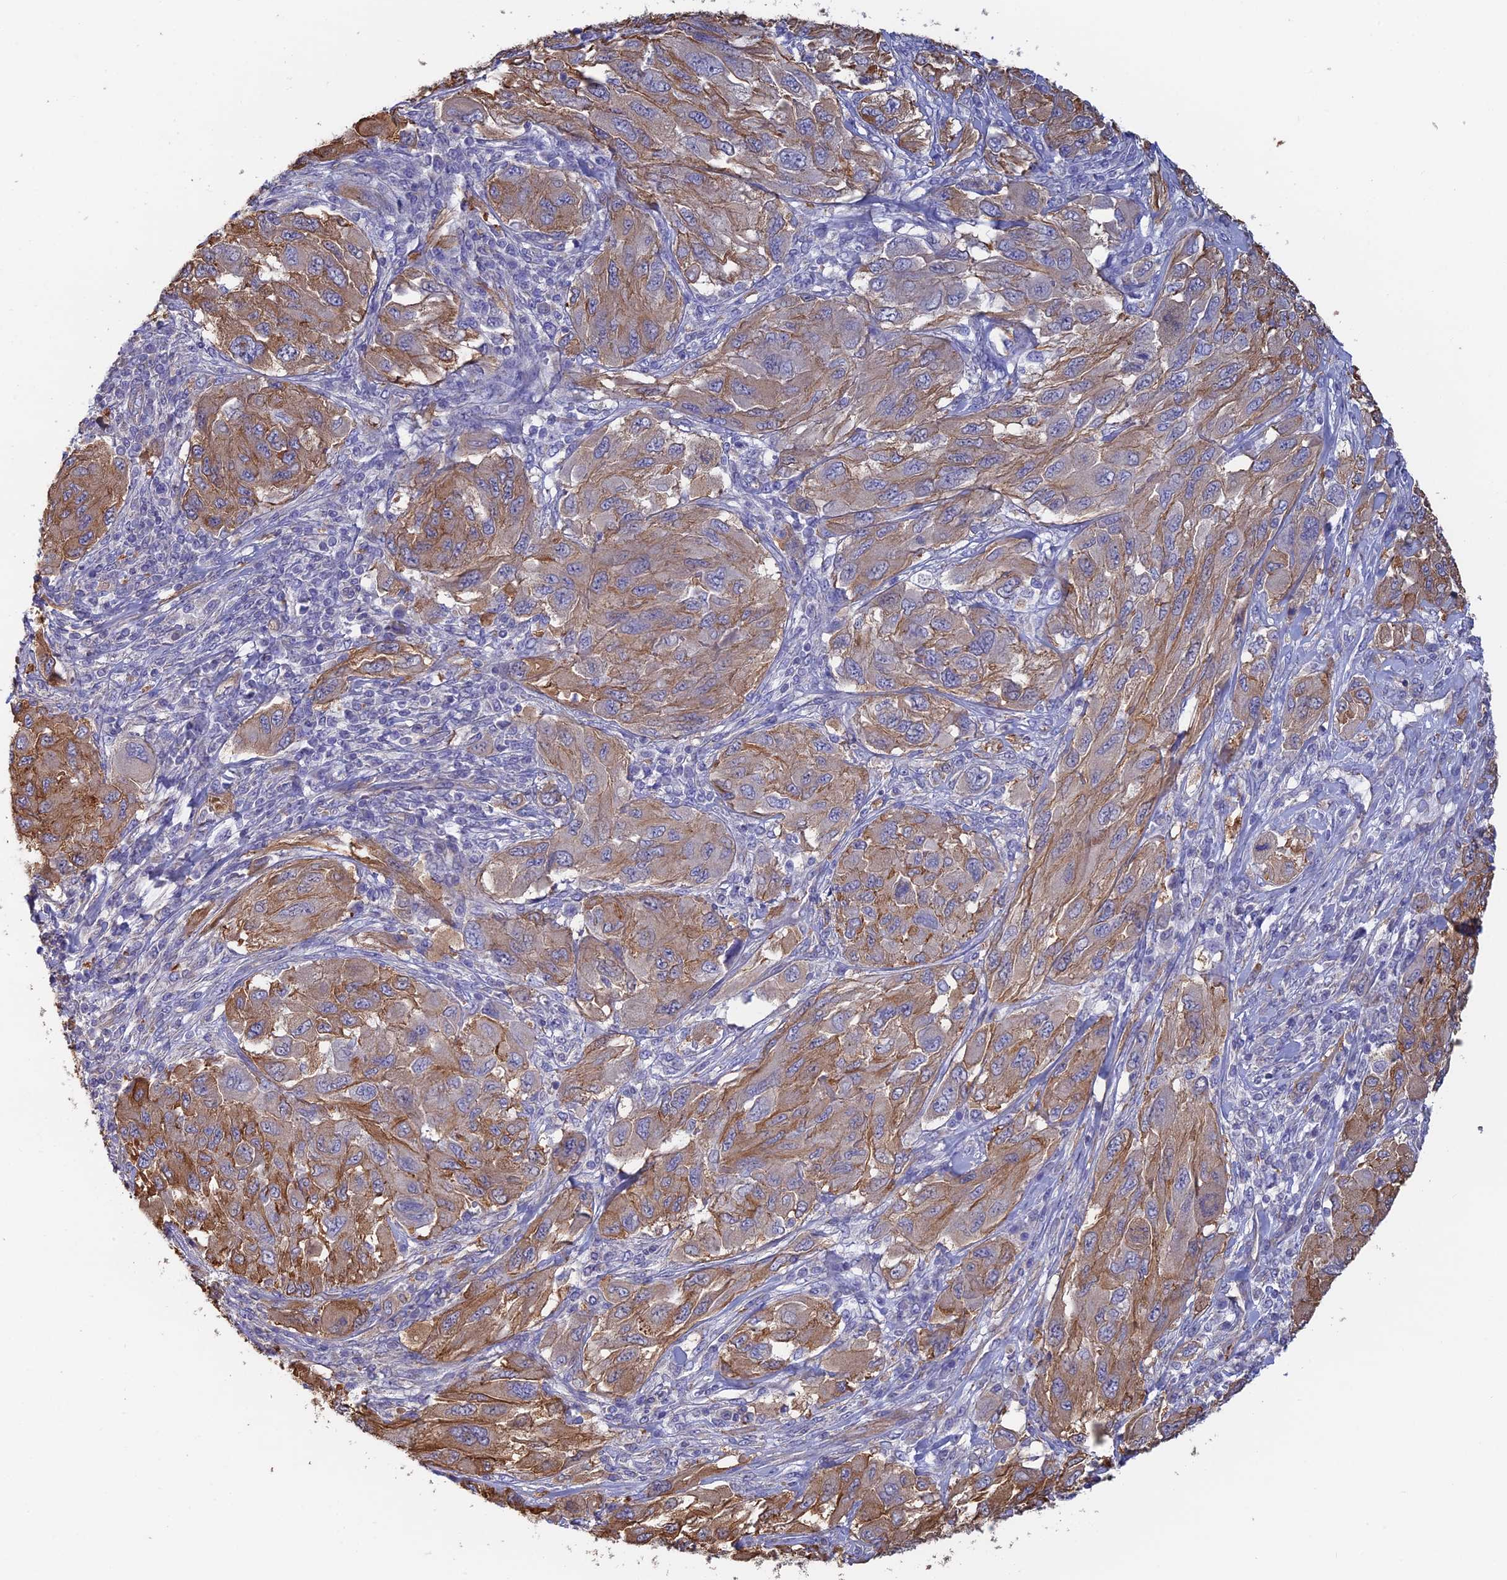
{"staining": {"intensity": "moderate", "quantity": ">75%", "location": "cytoplasmic/membranous"}, "tissue": "melanoma", "cell_type": "Tumor cells", "image_type": "cancer", "snomed": [{"axis": "morphology", "description": "Malignant melanoma, NOS"}, {"axis": "topography", "description": "Skin"}], "caption": "A medium amount of moderate cytoplasmic/membranous staining is identified in about >75% of tumor cells in melanoma tissue.", "gene": "PCDHA5", "patient": {"sex": "female", "age": 91}}